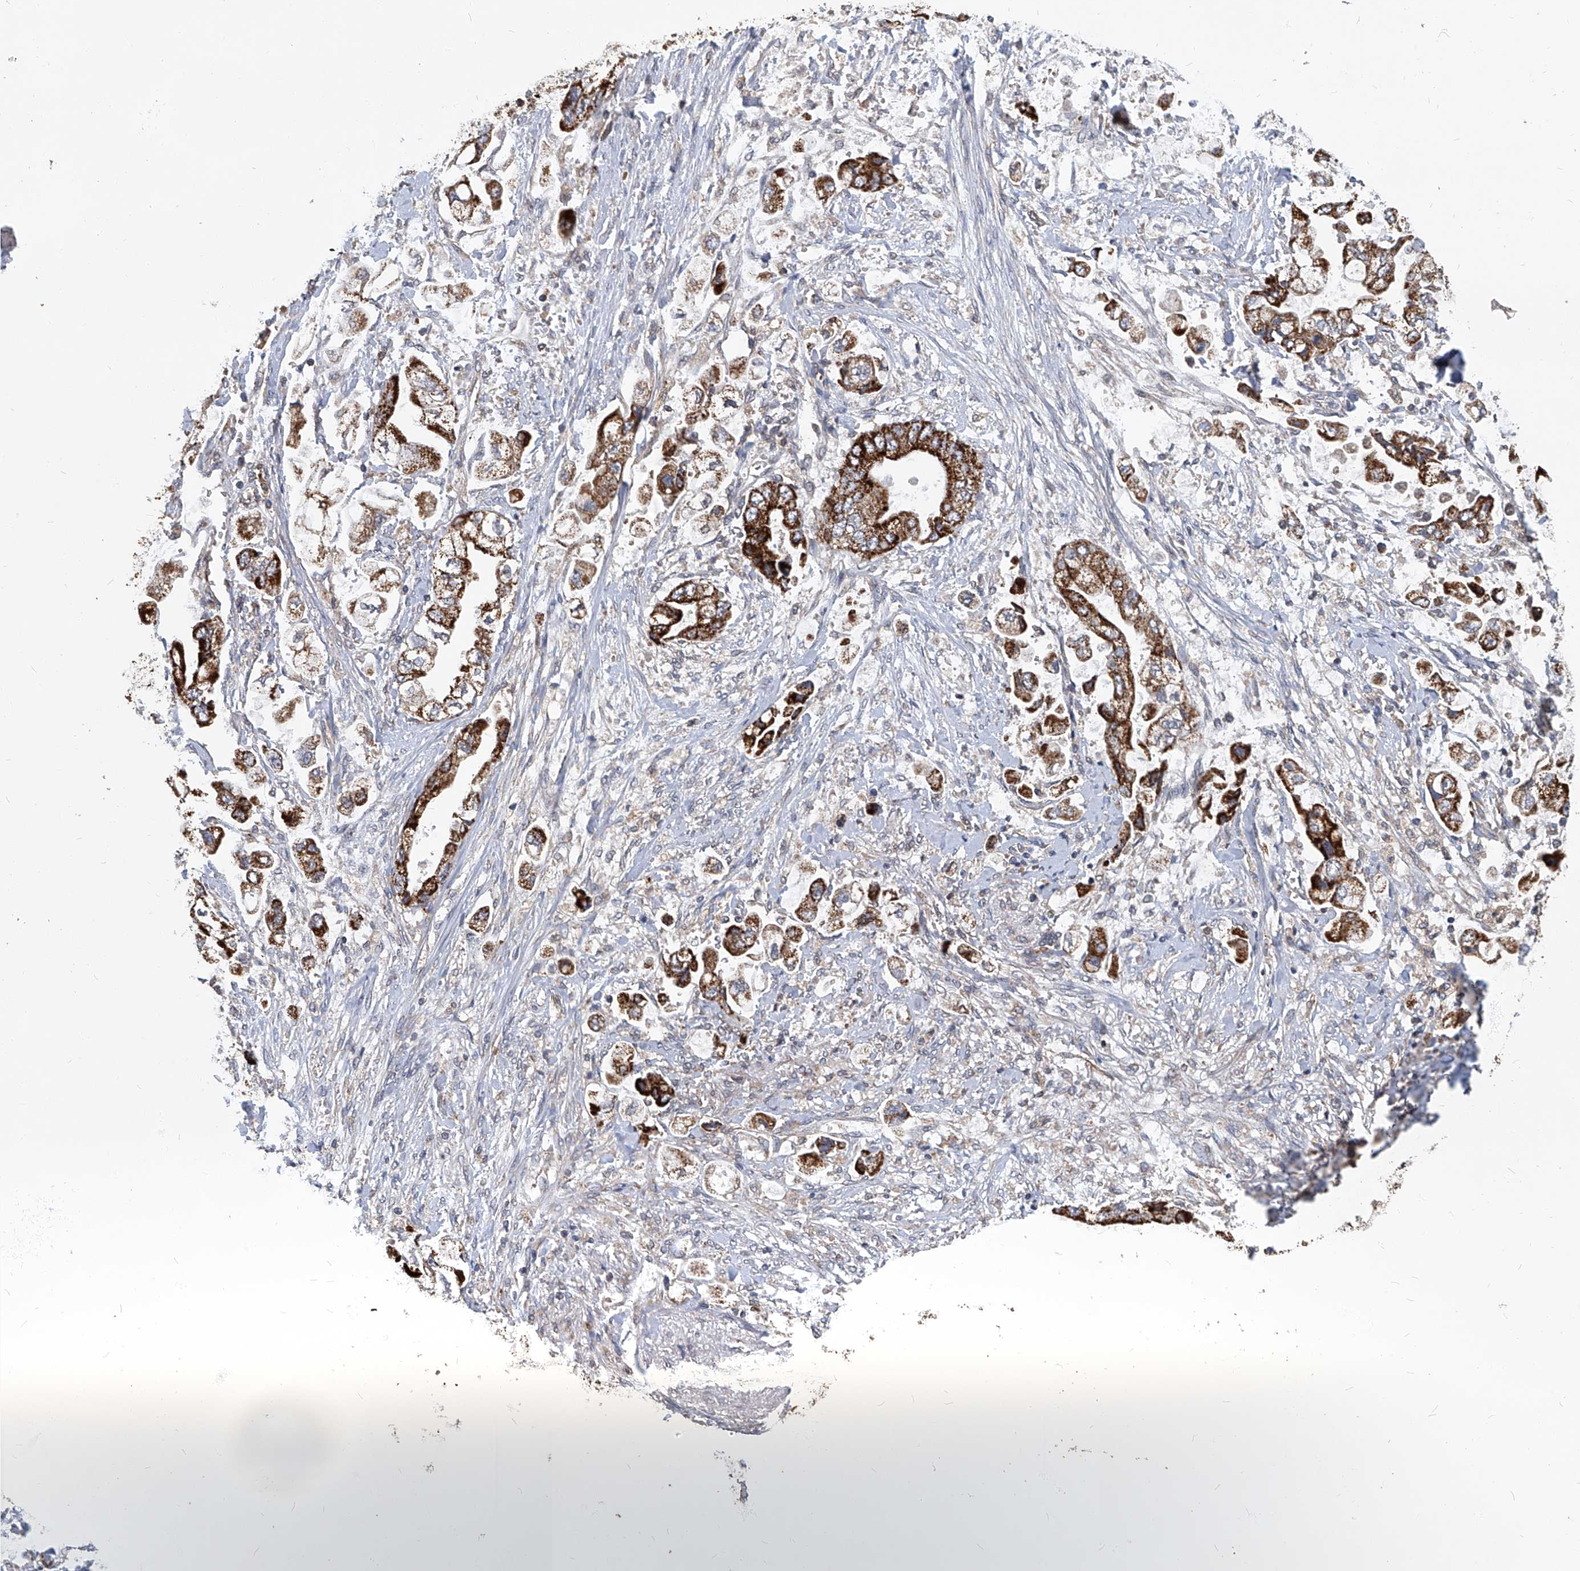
{"staining": {"intensity": "strong", "quantity": ">75%", "location": "cytoplasmic/membranous"}, "tissue": "stomach cancer", "cell_type": "Tumor cells", "image_type": "cancer", "snomed": [{"axis": "morphology", "description": "Adenocarcinoma, NOS"}, {"axis": "topography", "description": "Stomach"}], "caption": "Immunohistochemistry (IHC) image of human stomach adenocarcinoma stained for a protein (brown), which reveals high levels of strong cytoplasmic/membranous positivity in about >75% of tumor cells.", "gene": "TNFRSF13B", "patient": {"sex": "male", "age": 62}}